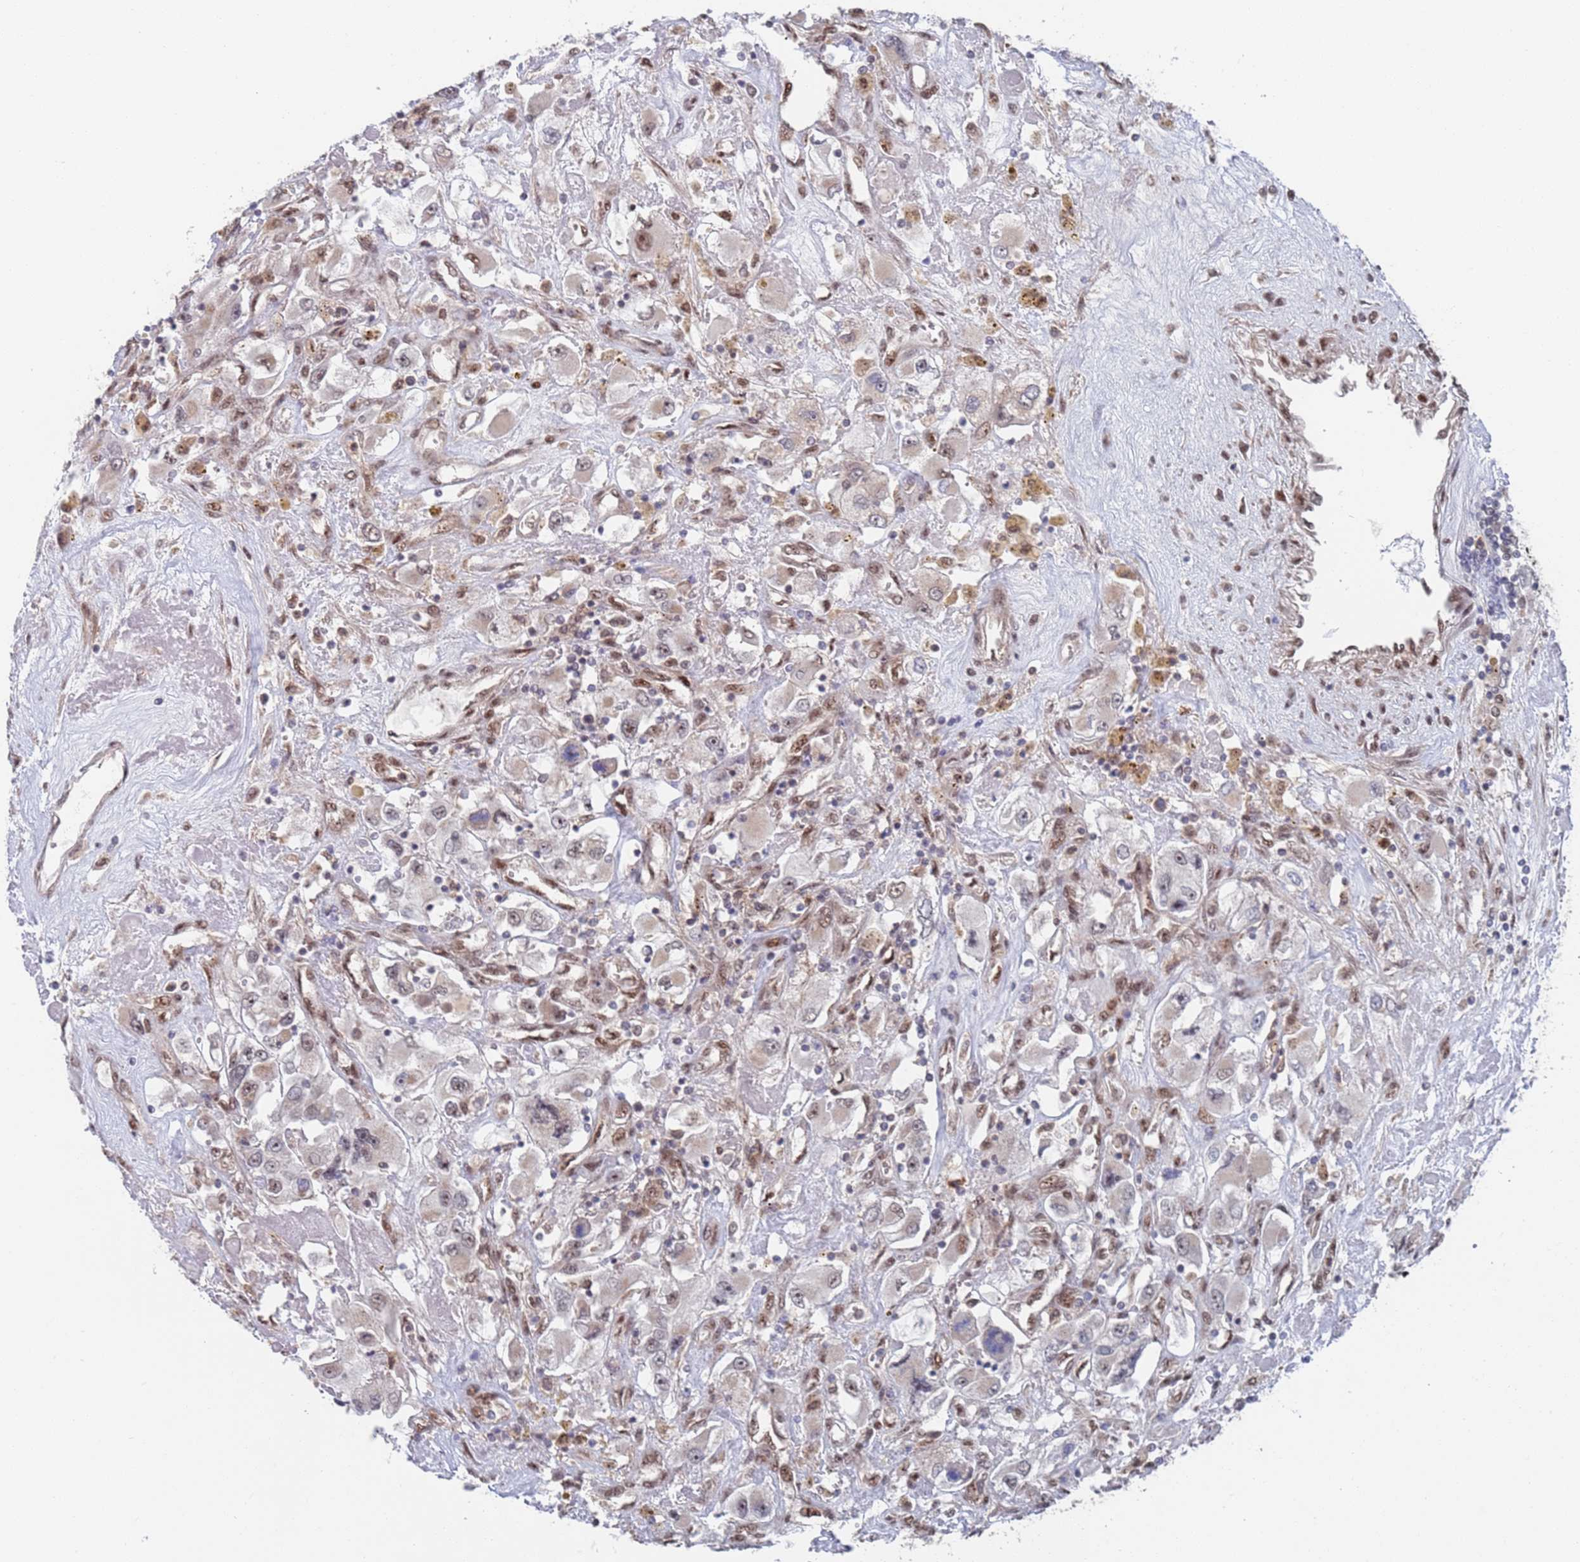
{"staining": {"intensity": "weak", "quantity": "<25%", "location": "nuclear"}, "tissue": "renal cancer", "cell_type": "Tumor cells", "image_type": "cancer", "snomed": [{"axis": "morphology", "description": "Adenocarcinoma, NOS"}, {"axis": "topography", "description": "Kidney"}], "caption": "A histopathology image of human renal cancer (adenocarcinoma) is negative for staining in tumor cells.", "gene": "RPP25", "patient": {"sex": "female", "age": 52}}